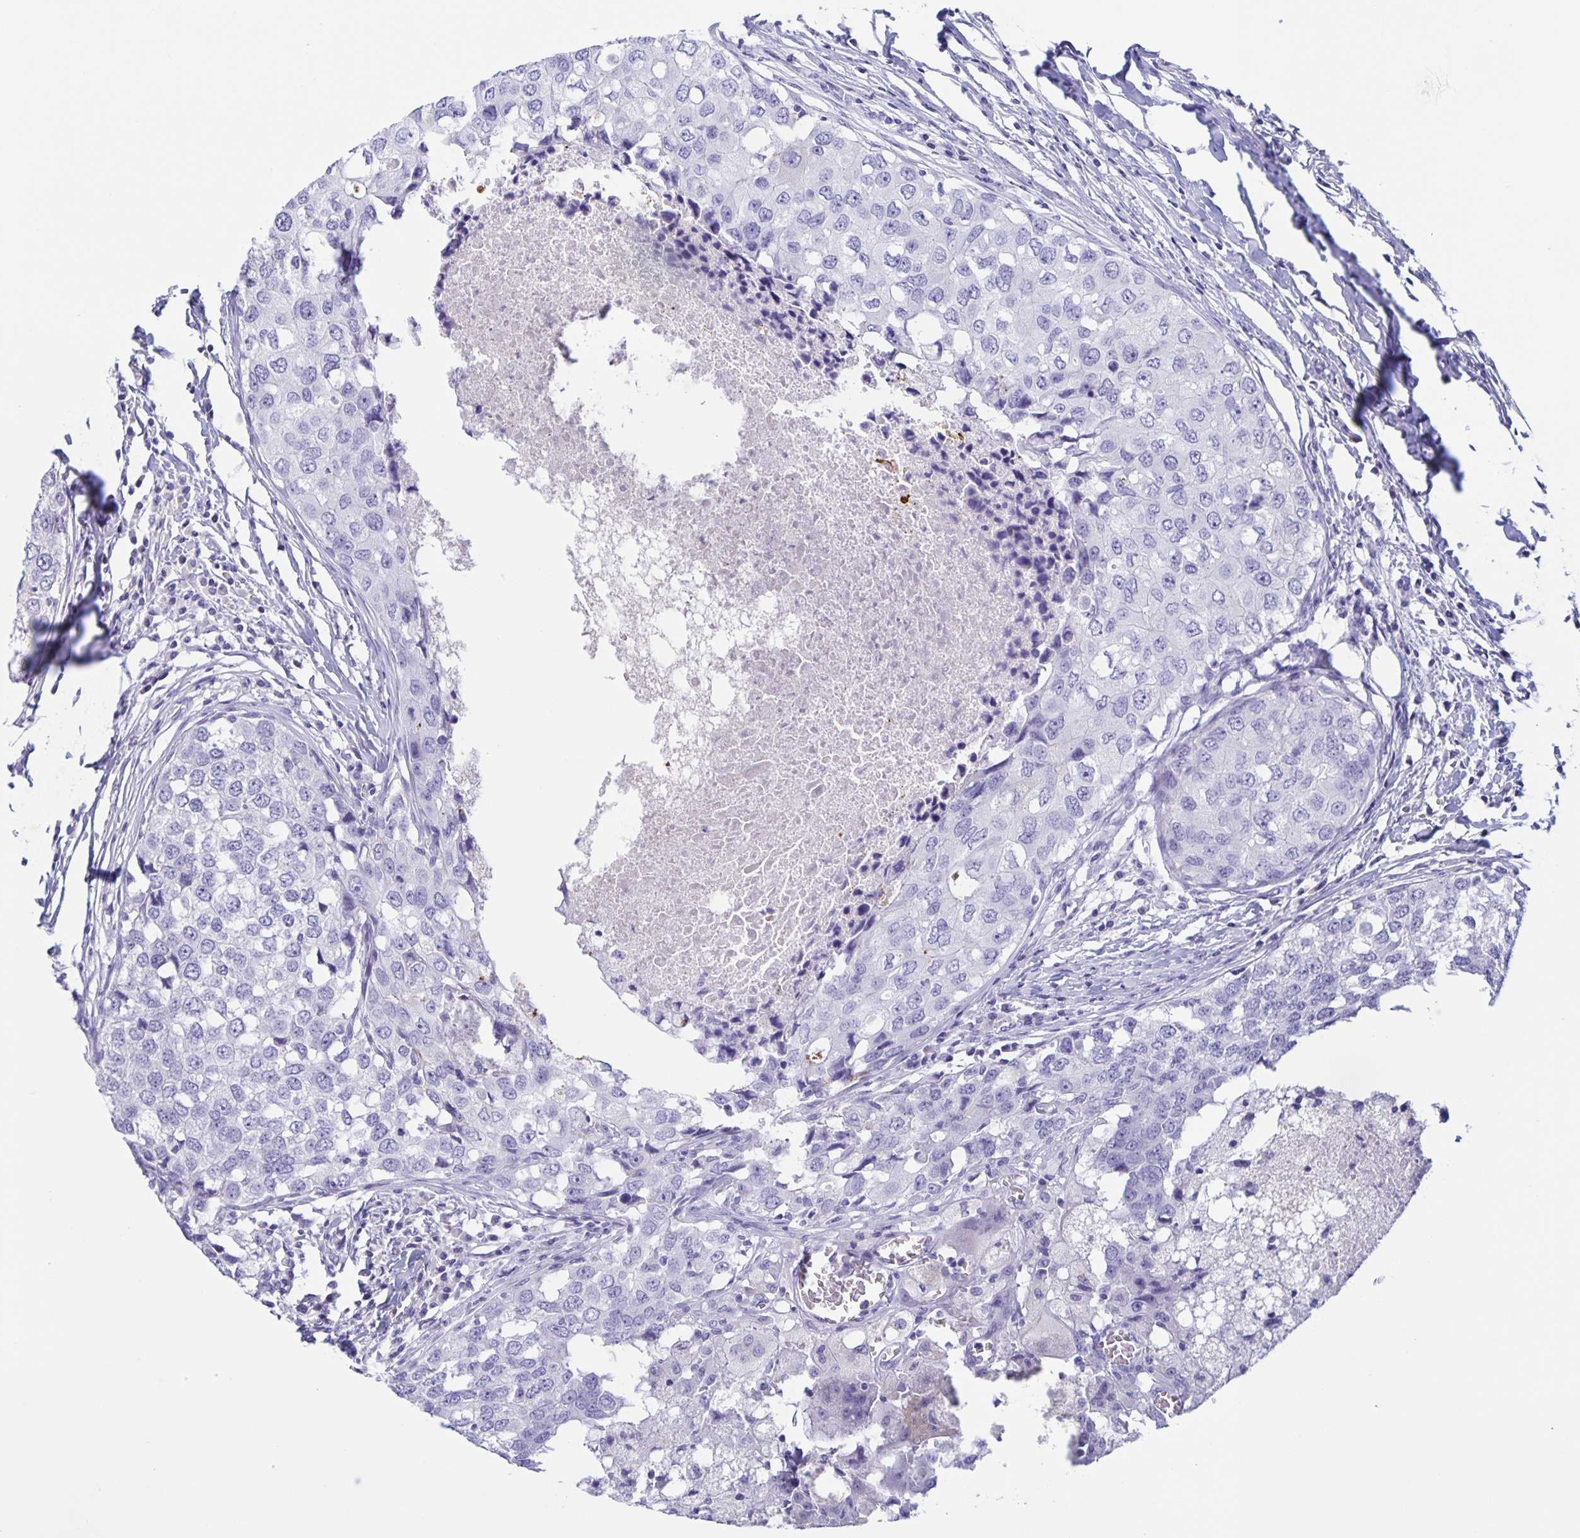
{"staining": {"intensity": "negative", "quantity": "none", "location": "none"}, "tissue": "breast cancer", "cell_type": "Tumor cells", "image_type": "cancer", "snomed": [{"axis": "morphology", "description": "Duct carcinoma"}, {"axis": "topography", "description": "Breast"}], "caption": "Immunohistochemical staining of human infiltrating ductal carcinoma (breast) shows no significant positivity in tumor cells. (IHC, brightfield microscopy, high magnification).", "gene": "DMBT1", "patient": {"sex": "female", "age": 27}}